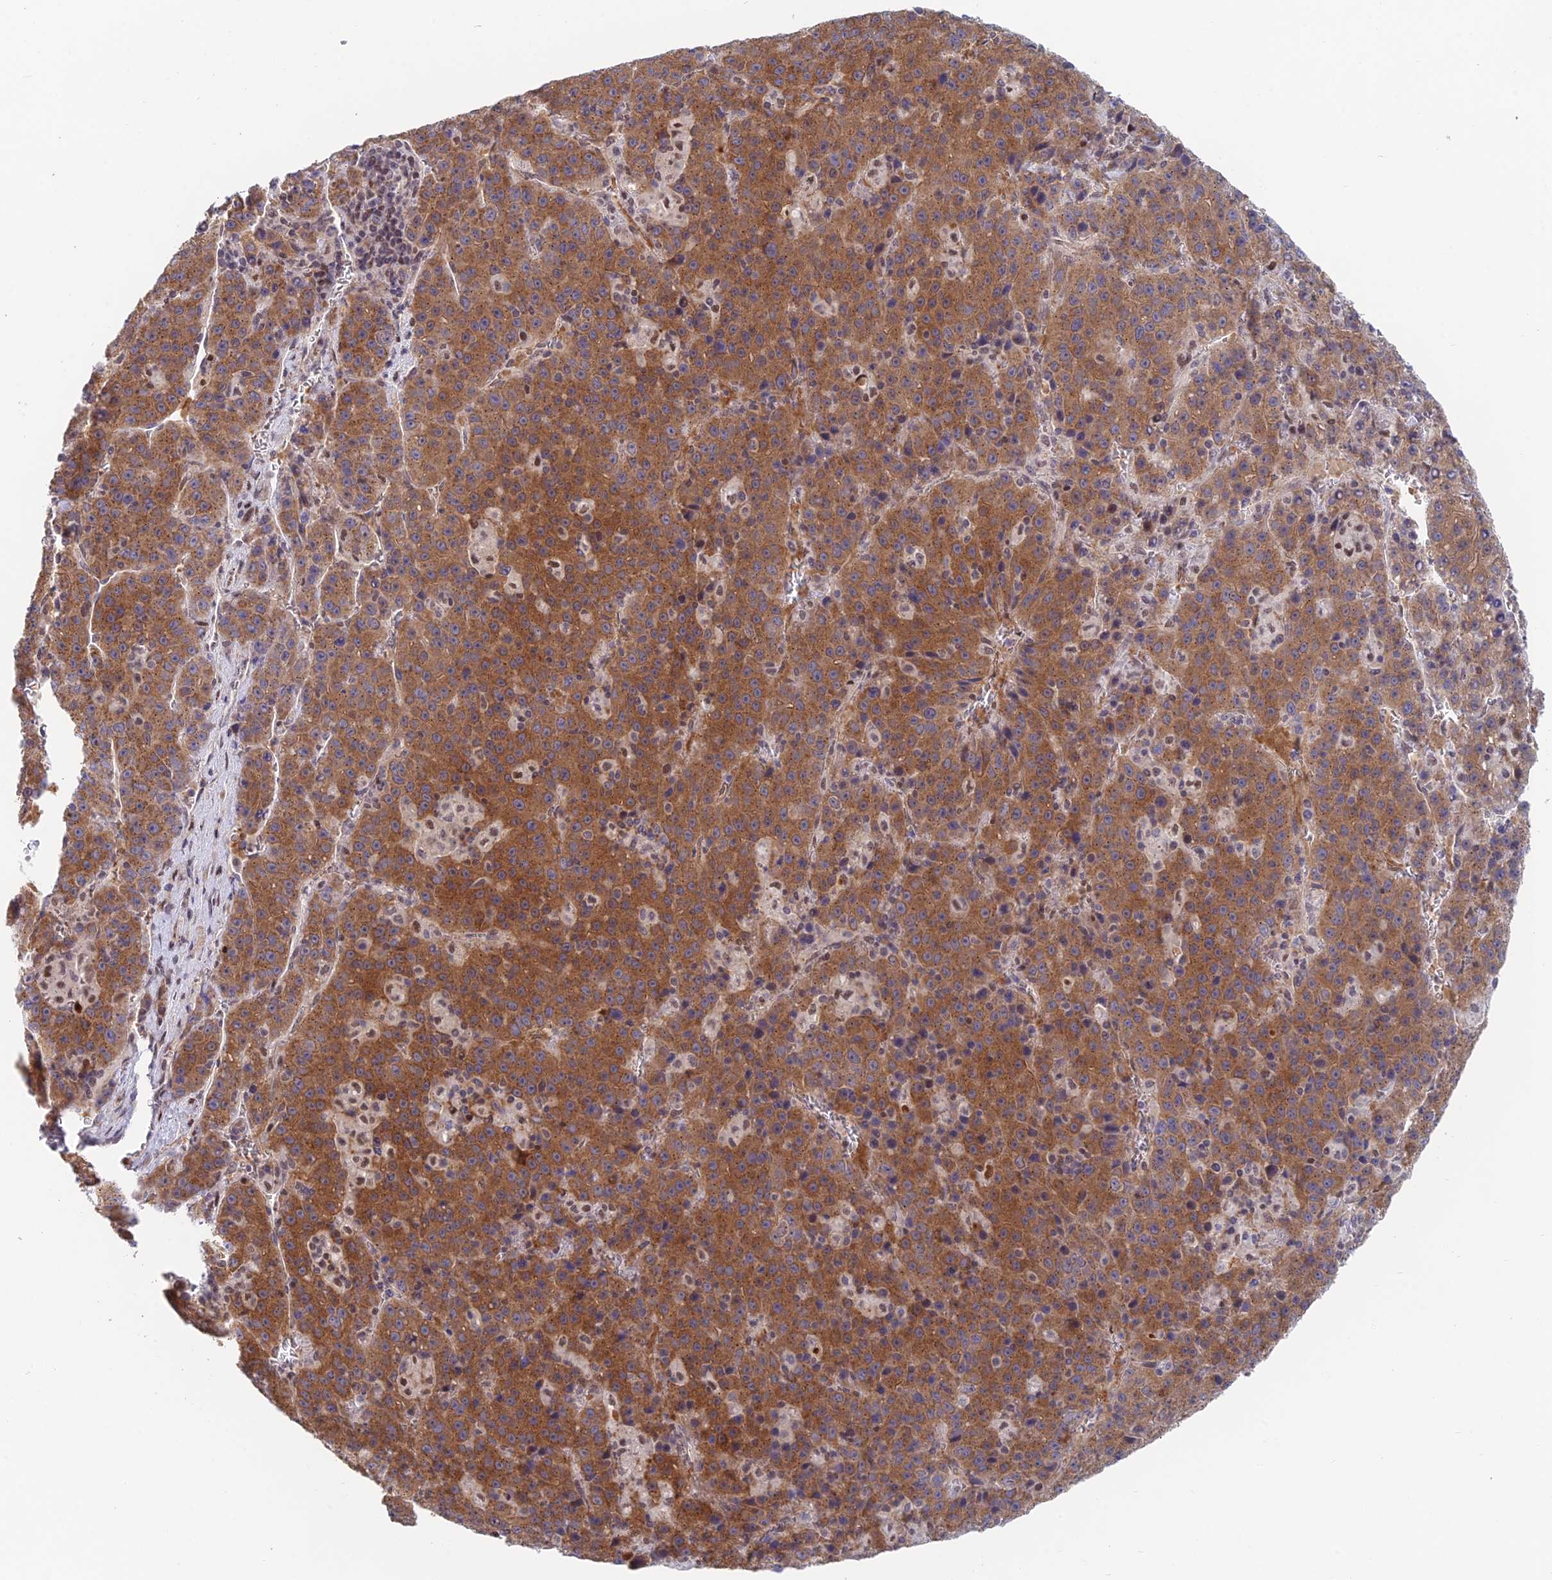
{"staining": {"intensity": "strong", "quantity": ">75%", "location": "cytoplasmic/membranous"}, "tissue": "liver cancer", "cell_type": "Tumor cells", "image_type": "cancer", "snomed": [{"axis": "morphology", "description": "Carcinoma, Hepatocellular, NOS"}, {"axis": "topography", "description": "Liver"}], "caption": "Immunohistochemistry (DAB (3,3'-diaminobenzidine)) staining of human liver cancer exhibits strong cytoplasmic/membranous protein expression in about >75% of tumor cells. (DAB = brown stain, brightfield microscopy at high magnification).", "gene": "MRPL17", "patient": {"sex": "female", "age": 53}}